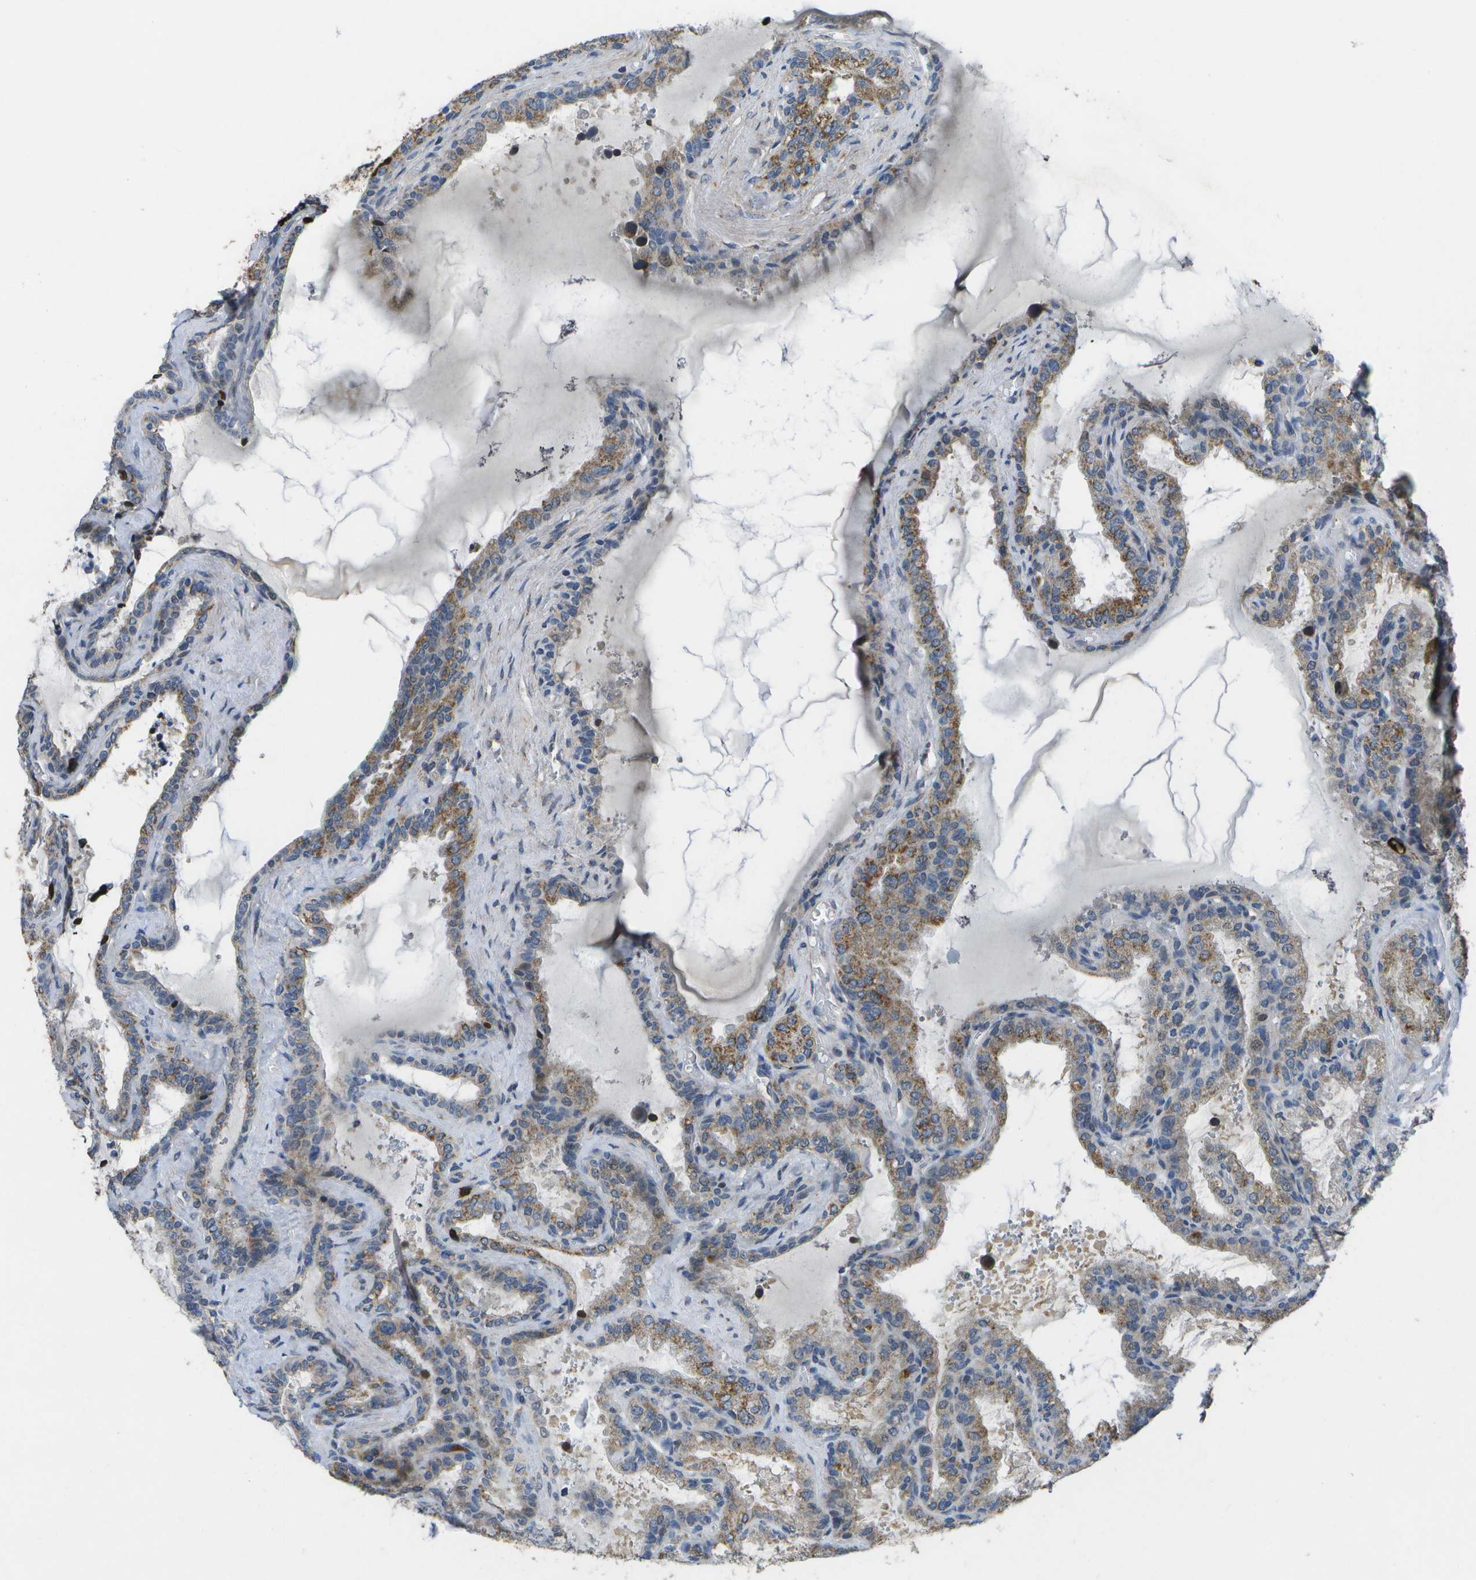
{"staining": {"intensity": "moderate", "quantity": ">75%", "location": "cytoplasmic/membranous"}, "tissue": "seminal vesicle", "cell_type": "Glandular cells", "image_type": "normal", "snomed": [{"axis": "morphology", "description": "Normal tissue, NOS"}, {"axis": "topography", "description": "Seminal veicle"}], "caption": "Benign seminal vesicle reveals moderate cytoplasmic/membranous staining in about >75% of glandular cells.", "gene": "GALNT15", "patient": {"sex": "male", "age": 46}}